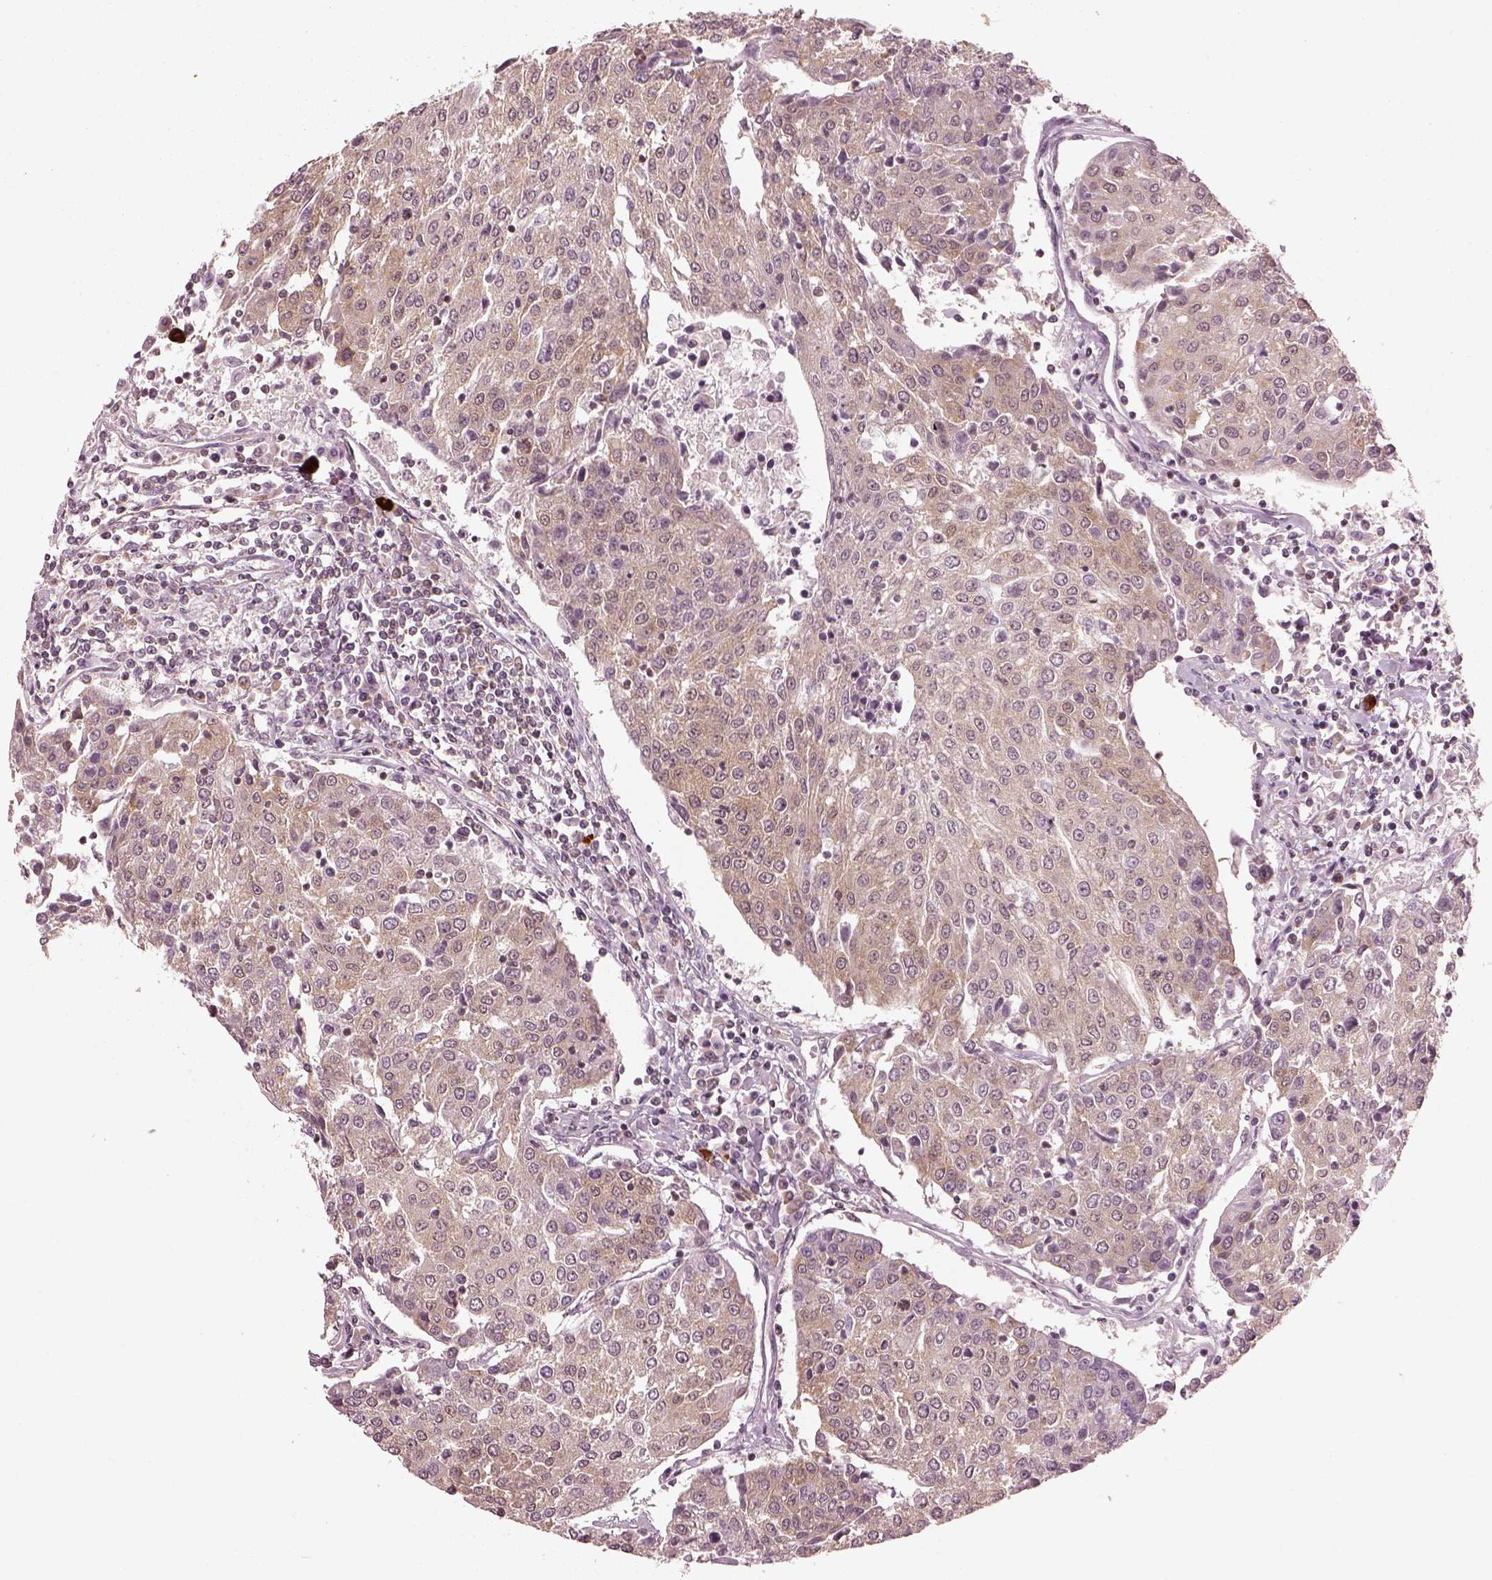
{"staining": {"intensity": "weak", "quantity": "<25%", "location": "cytoplasmic/membranous"}, "tissue": "urothelial cancer", "cell_type": "Tumor cells", "image_type": "cancer", "snomed": [{"axis": "morphology", "description": "Urothelial carcinoma, High grade"}, {"axis": "topography", "description": "Urinary bladder"}], "caption": "Tumor cells show no significant protein staining in urothelial cancer.", "gene": "LSM14A", "patient": {"sex": "female", "age": 85}}